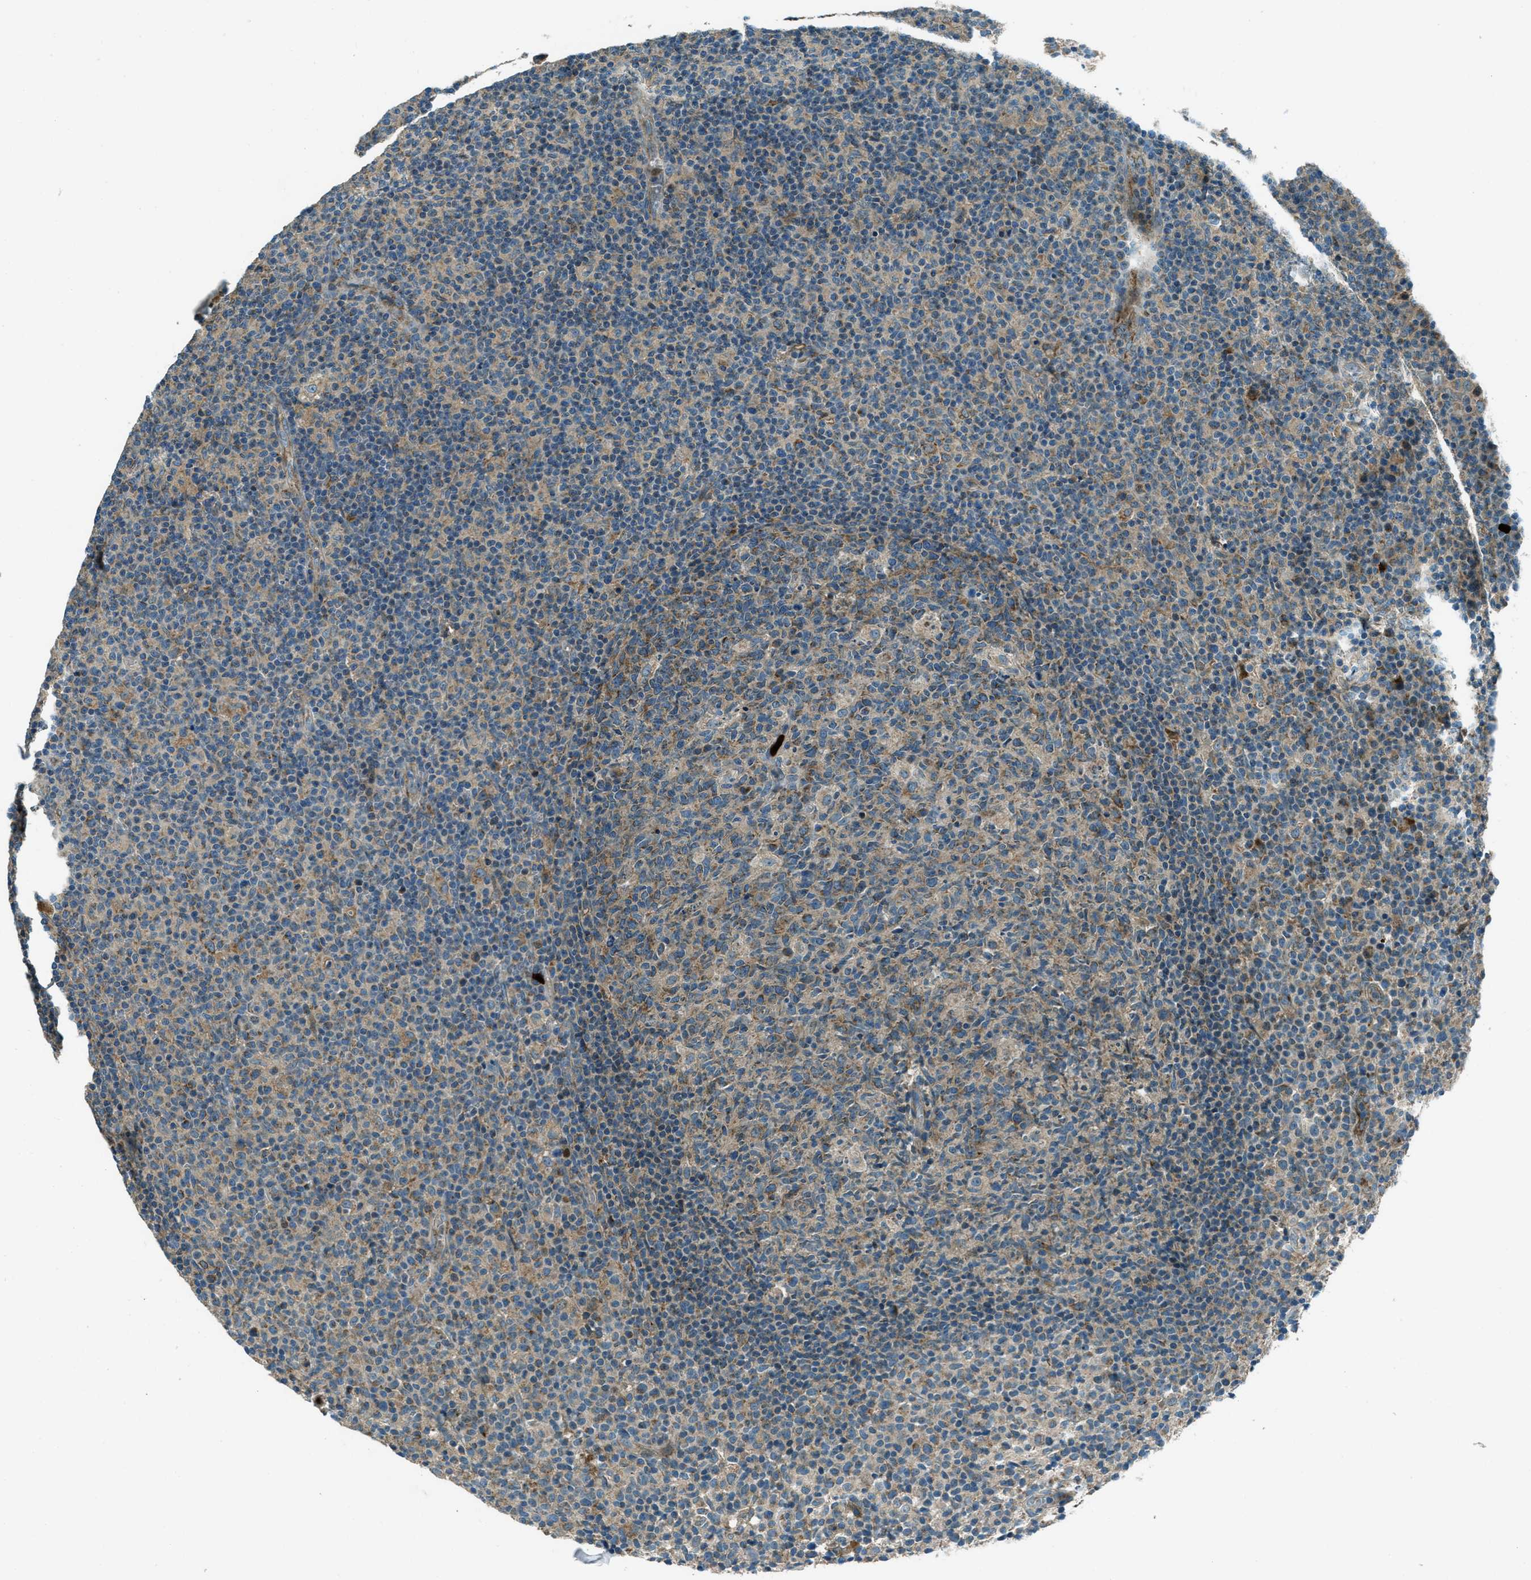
{"staining": {"intensity": "moderate", "quantity": "25%-75%", "location": "cytoplasmic/membranous"}, "tissue": "lymph node", "cell_type": "Germinal center cells", "image_type": "normal", "snomed": [{"axis": "morphology", "description": "Normal tissue, NOS"}, {"axis": "morphology", "description": "Inflammation, NOS"}, {"axis": "topography", "description": "Lymph node"}], "caption": "IHC of unremarkable lymph node shows medium levels of moderate cytoplasmic/membranous staining in approximately 25%-75% of germinal center cells. (IHC, brightfield microscopy, high magnification).", "gene": "FAR1", "patient": {"sex": "male", "age": 55}}